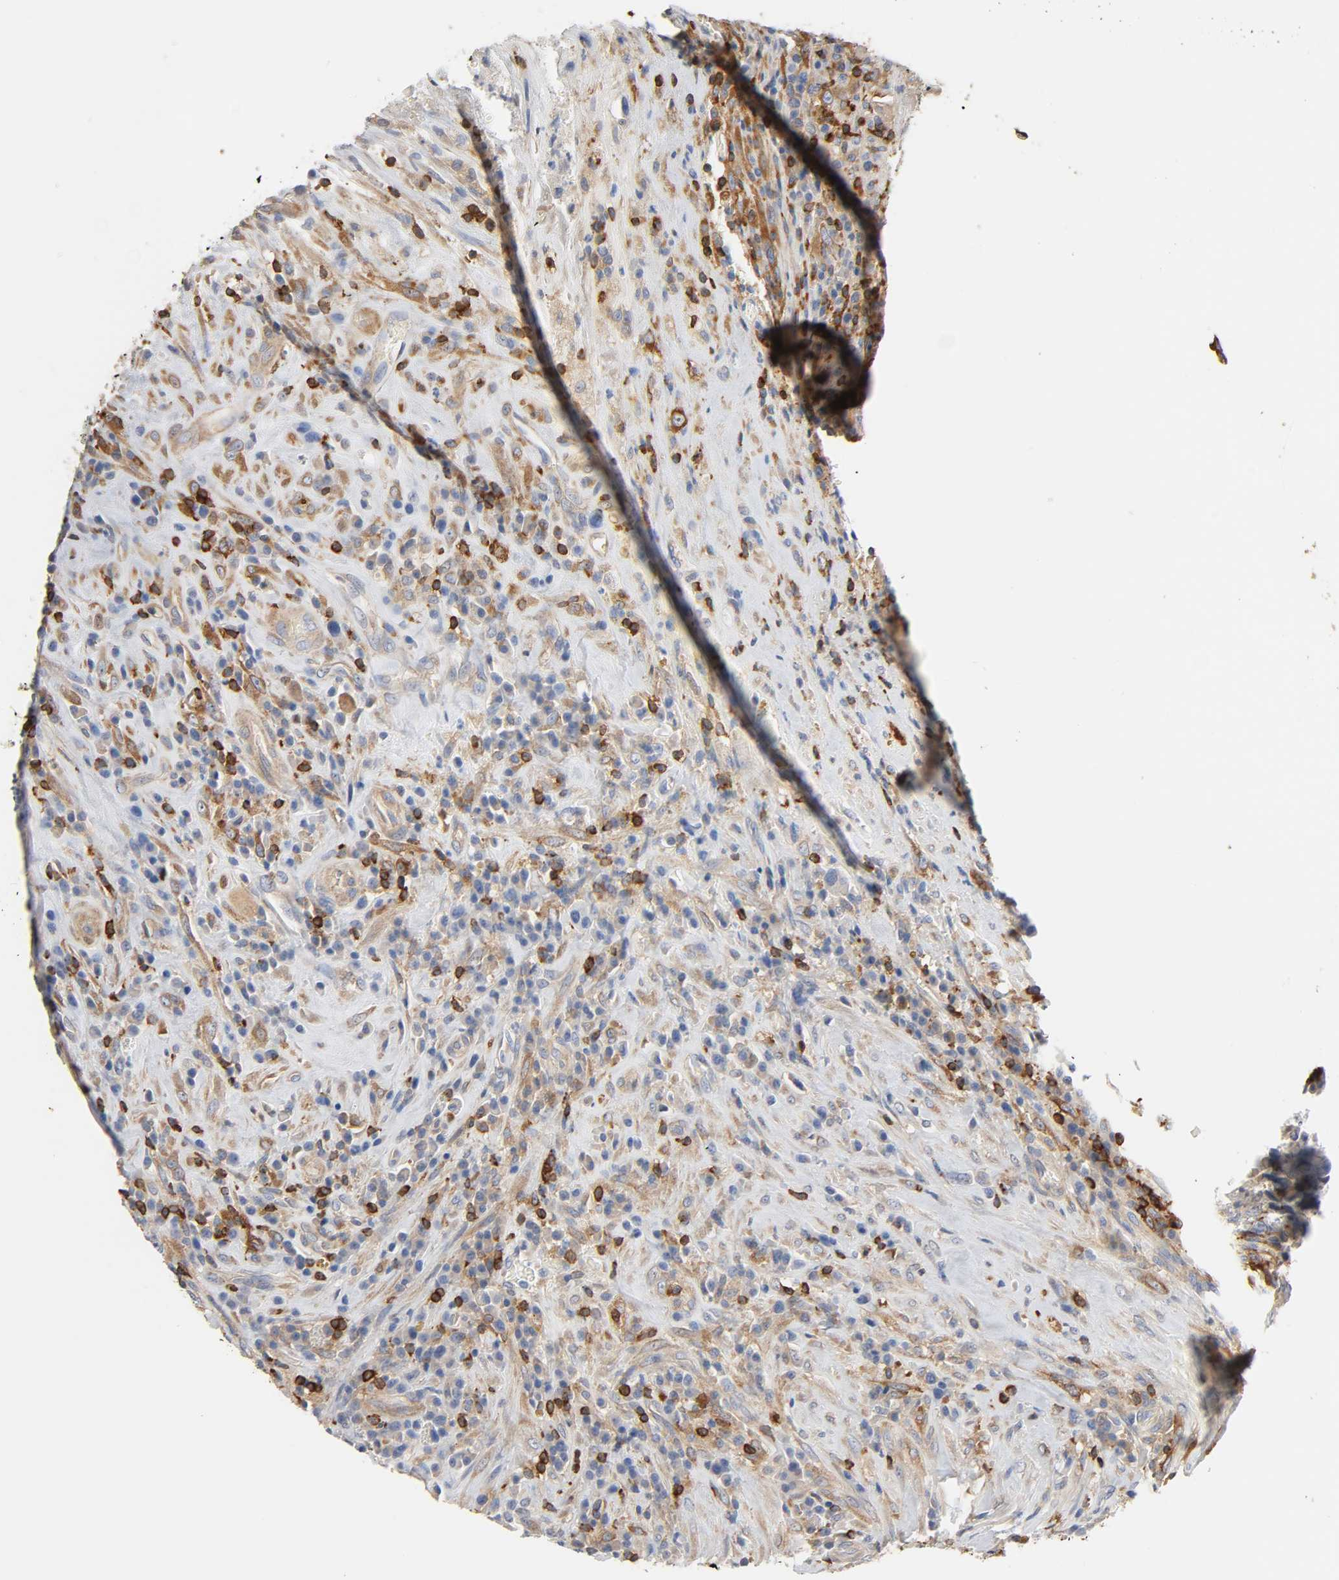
{"staining": {"intensity": "moderate", "quantity": ">75%", "location": "cytoplasmic/membranous"}, "tissue": "testis cancer", "cell_type": "Tumor cells", "image_type": "cancer", "snomed": [{"axis": "morphology", "description": "Necrosis, NOS"}, {"axis": "morphology", "description": "Carcinoma, Embryonal, NOS"}, {"axis": "topography", "description": "Testis"}], "caption": "A brown stain labels moderate cytoplasmic/membranous expression of a protein in testis embryonal carcinoma tumor cells. The protein of interest is shown in brown color, while the nuclei are stained blue.", "gene": "BIN1", "patient": {"sex": "male", "age": 19}}